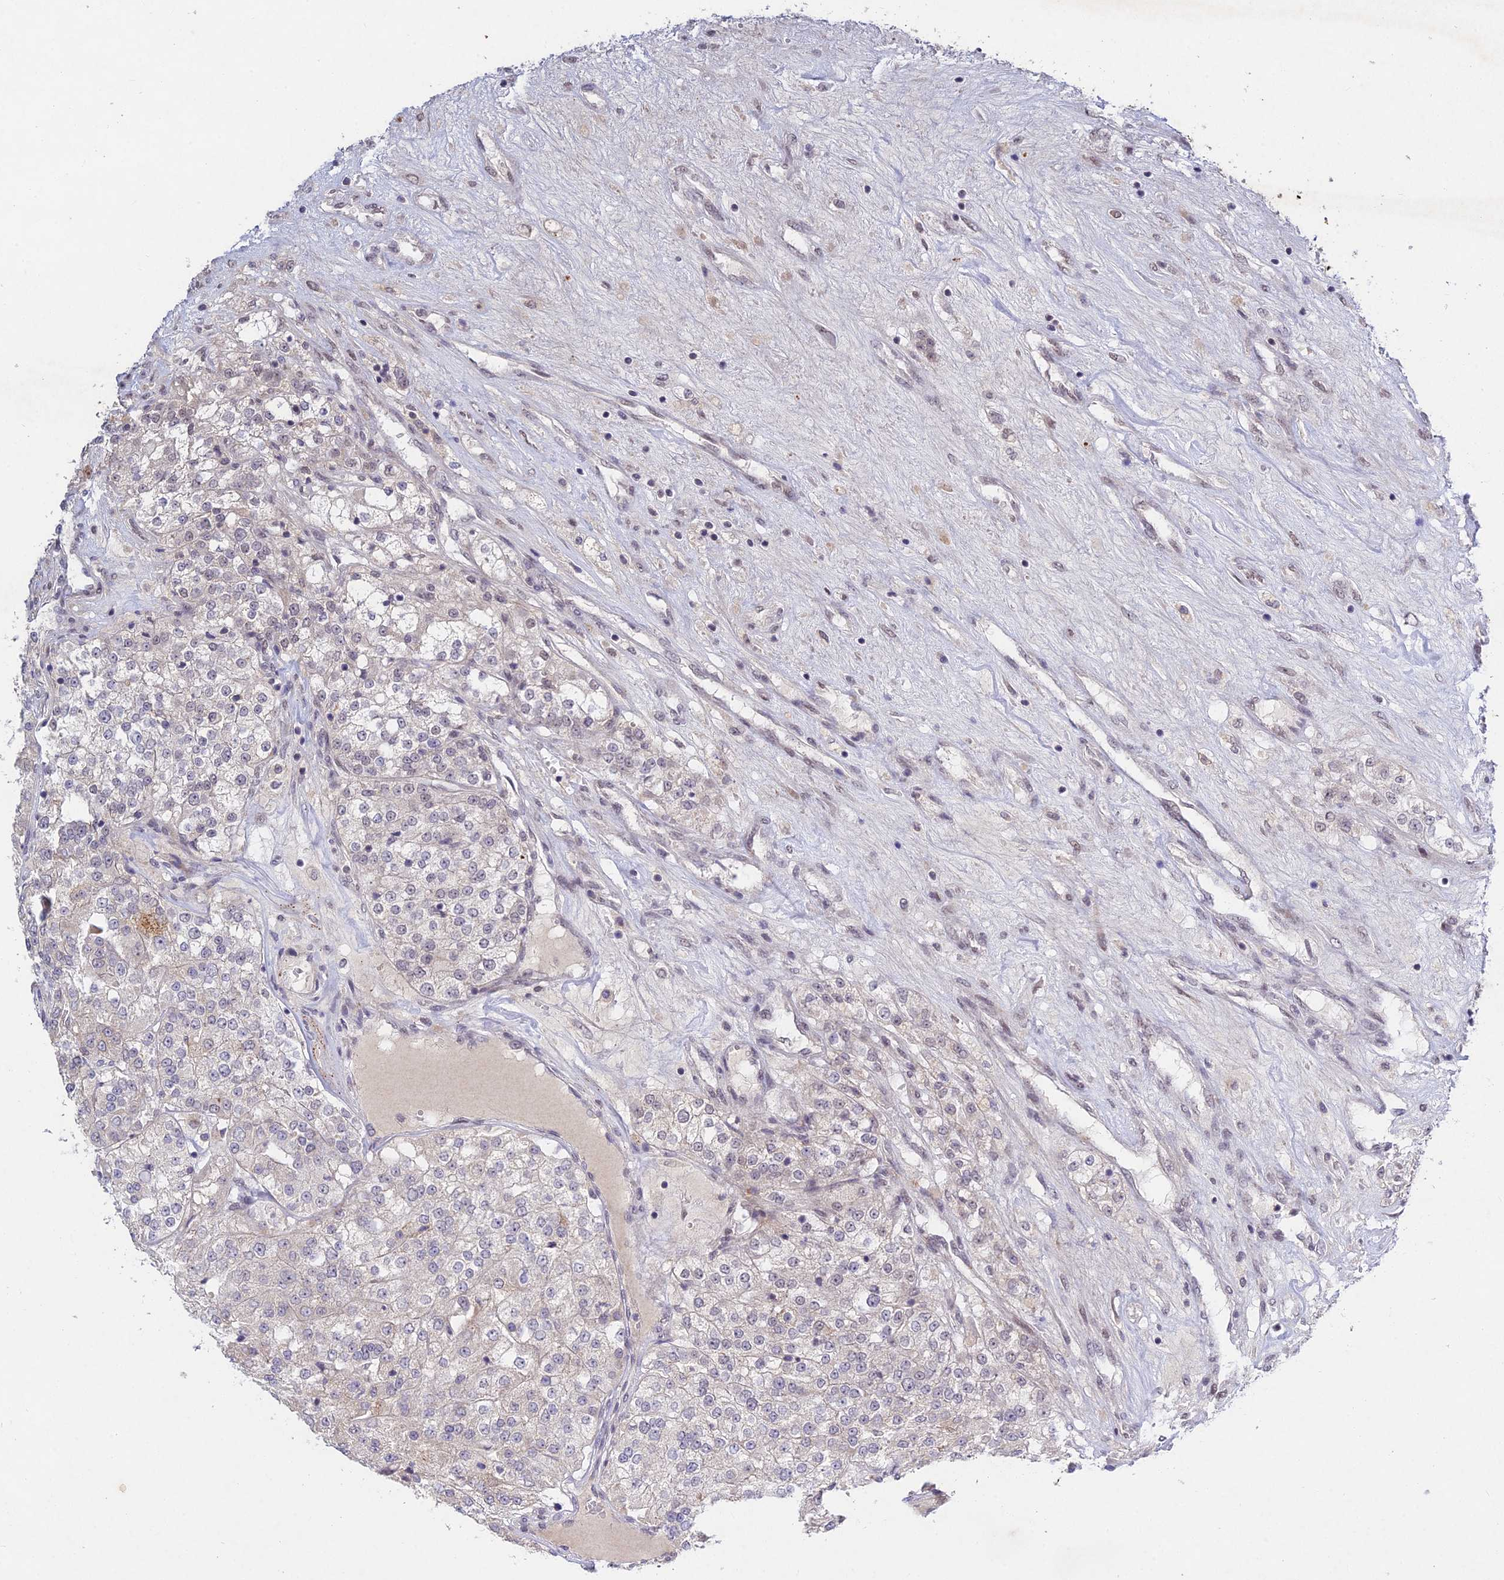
{"staining": {"intensity": "negative", "quantity": "none", "location": "none"}, "tissue": "renal cancer", "cell_type": "Tumor cells", "image_type": "cancer", "snomed": [{"axis": "morphology", "description": "Adenocarcinoma, NOS"}, {"axis": "topography", "description": "Kidney"}], "caption": "An IHC histopathology image of adenocarcinoma (renal) is shown. There is no staining in tumor cells of adenocarcinoma (renal).", "gene": "RAVER1", "patient": {"sex": "female", "age": 63}}